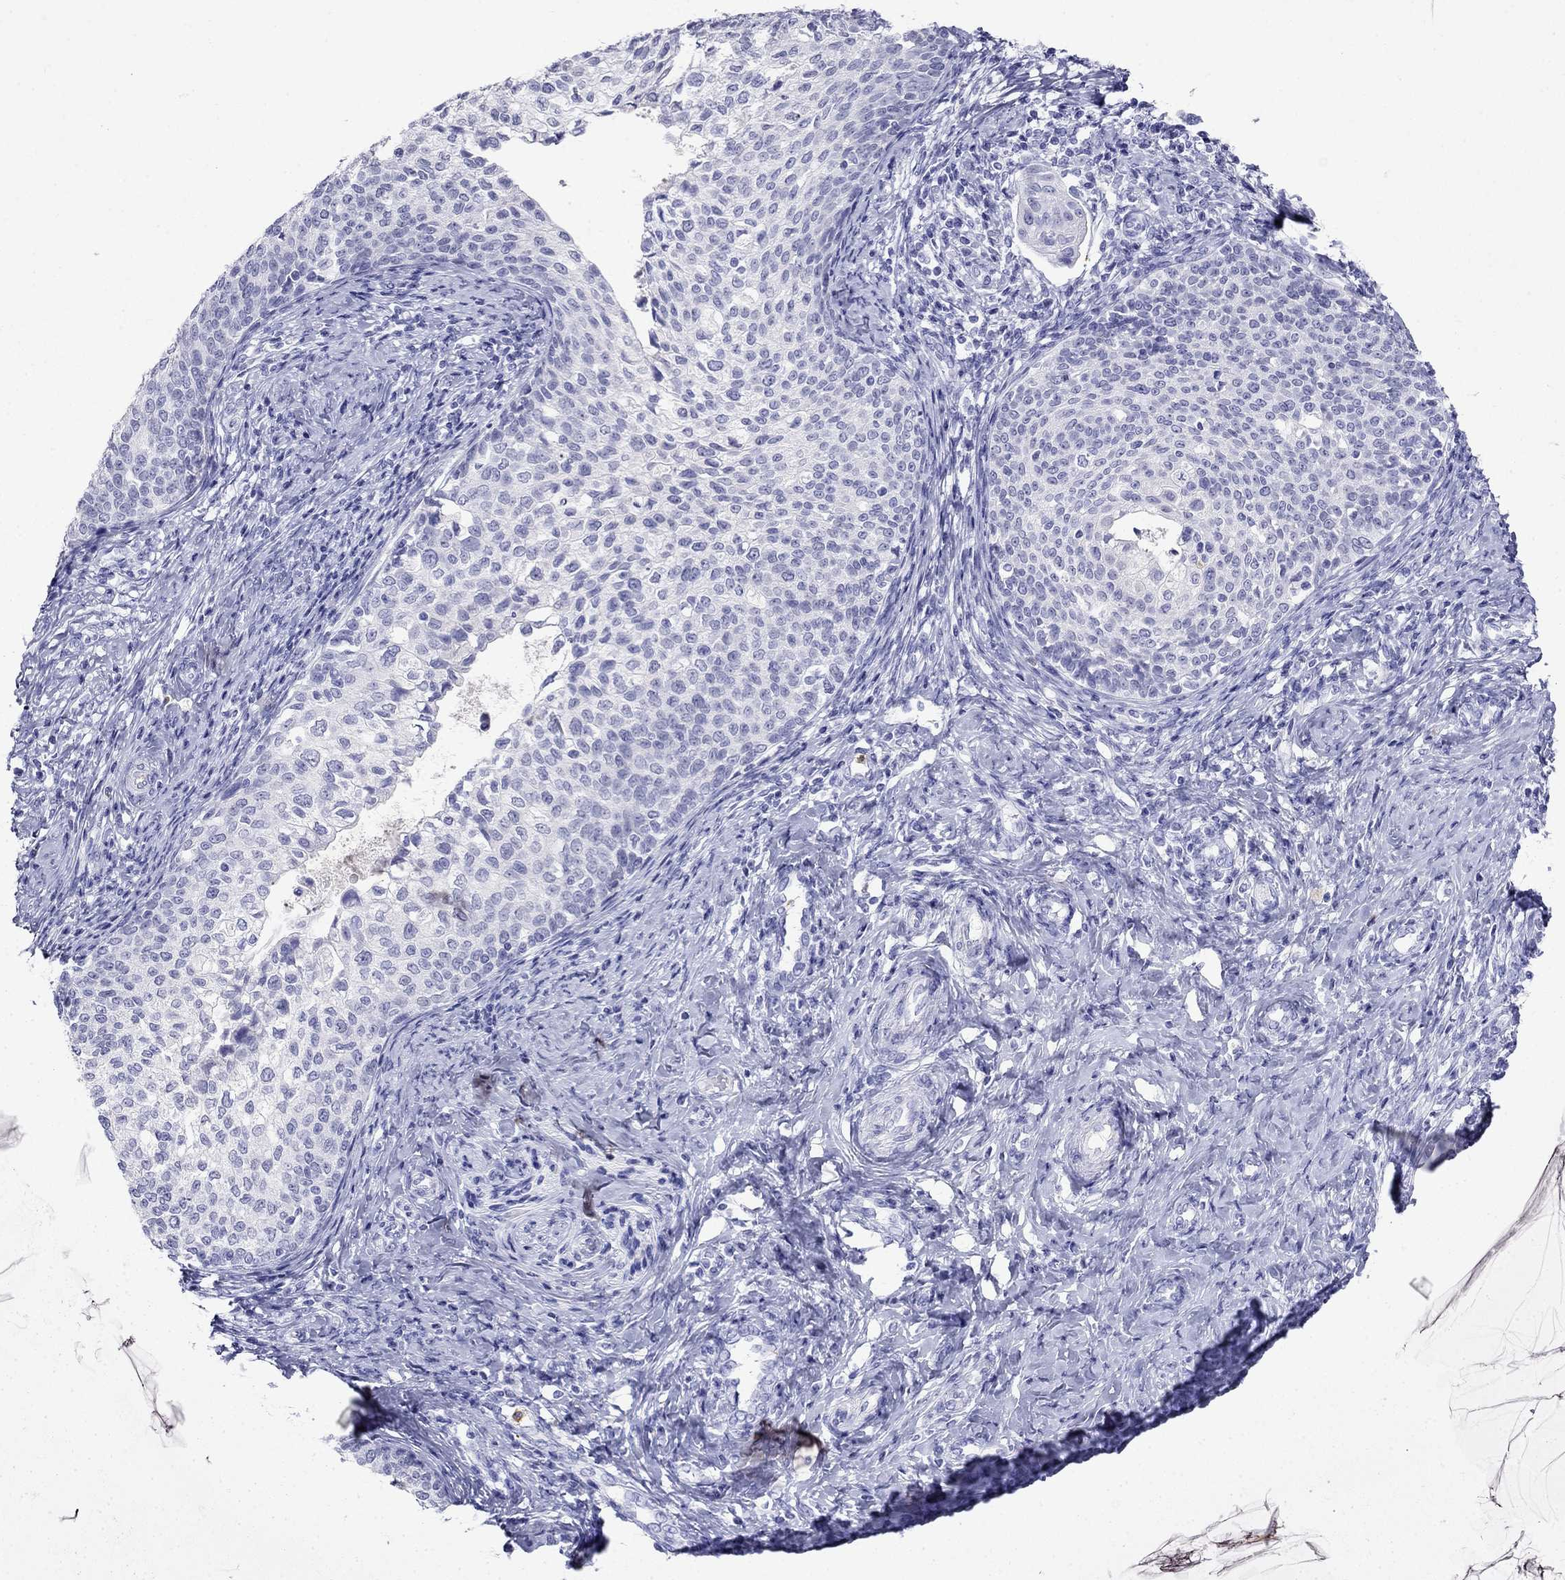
{"staining": {"intensity": "negative", "quantity": "none", "location": "none"}, "tissue": "cervical cancer", "cell_type": "Tumor cells", "image_type": "cancer", "snomed": [{"axis": "morphology", "description": "Squamous cell carcinoma, NOS"}, {"axis": "topography", "description": "Cervix"}], "caption": "Immunohistochemistry micrograph of neoplastic tissue: human squamous cell carcinoma (cervical) stained with DAB demonstrates no significant protein expression in tumor cells.", "gene": "PPP1R36", "patient": {"sex": "female", "age": 51}}